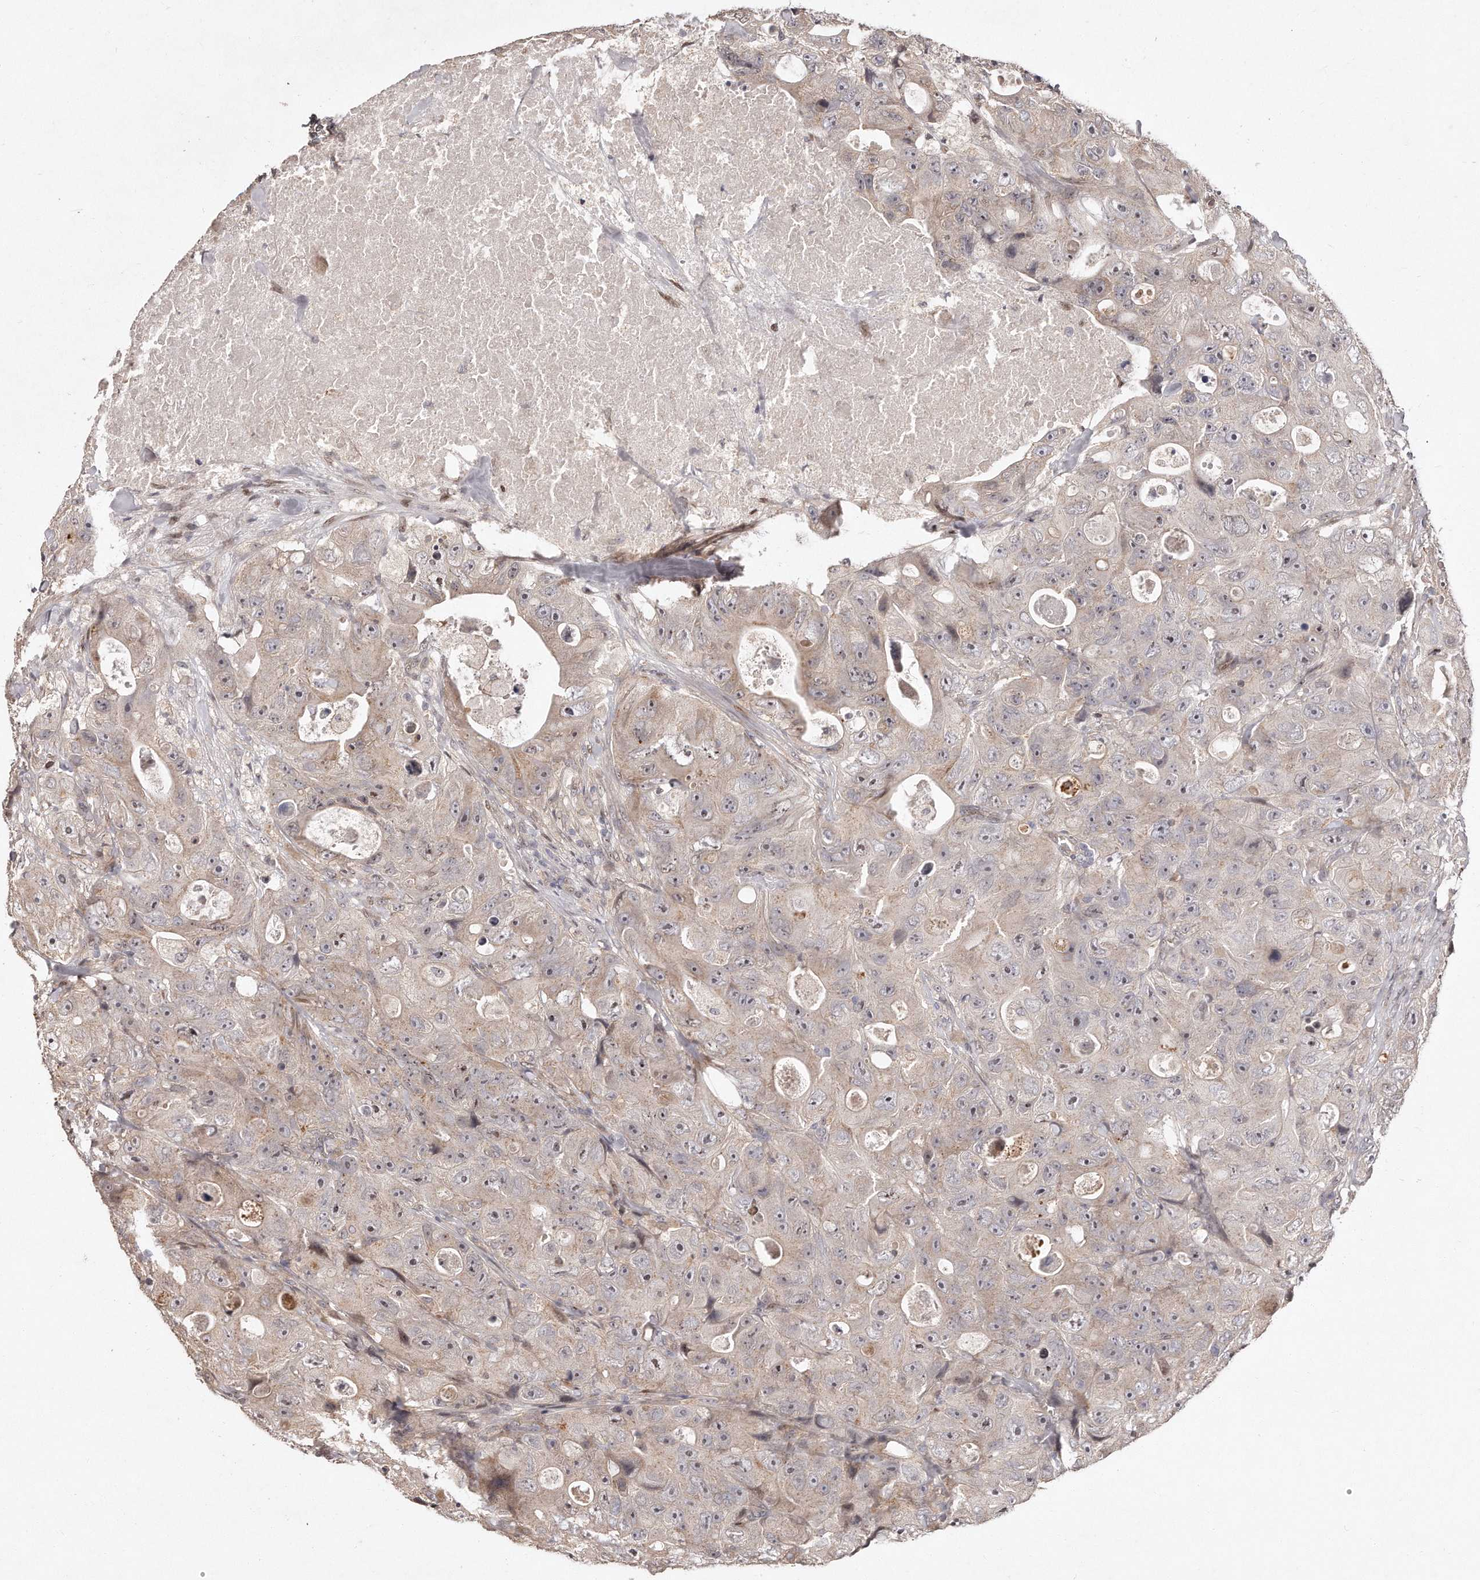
{"staining": {"intensity": "weak", "quantity": "25%-75%", "location": "cytoplasmic/membranous"}, "tissue": "colorectal cancer", "cell_type": "Tumor cells", "image_type": "cancer", "snomed": [{"axis": "morphology", "description": "Adenocarcinoma, NOS"}, {"axis": "topography", "description": "Colon"}], "caption": "Weak cytoplasmic/membranous expression for a protein is identified in about 25%-75% of tumor cells of colorectal cancer (adenocarcinoma) using IHC.", "gene": "HASPIN", "patient": {"sex": "female", "age": 46}}